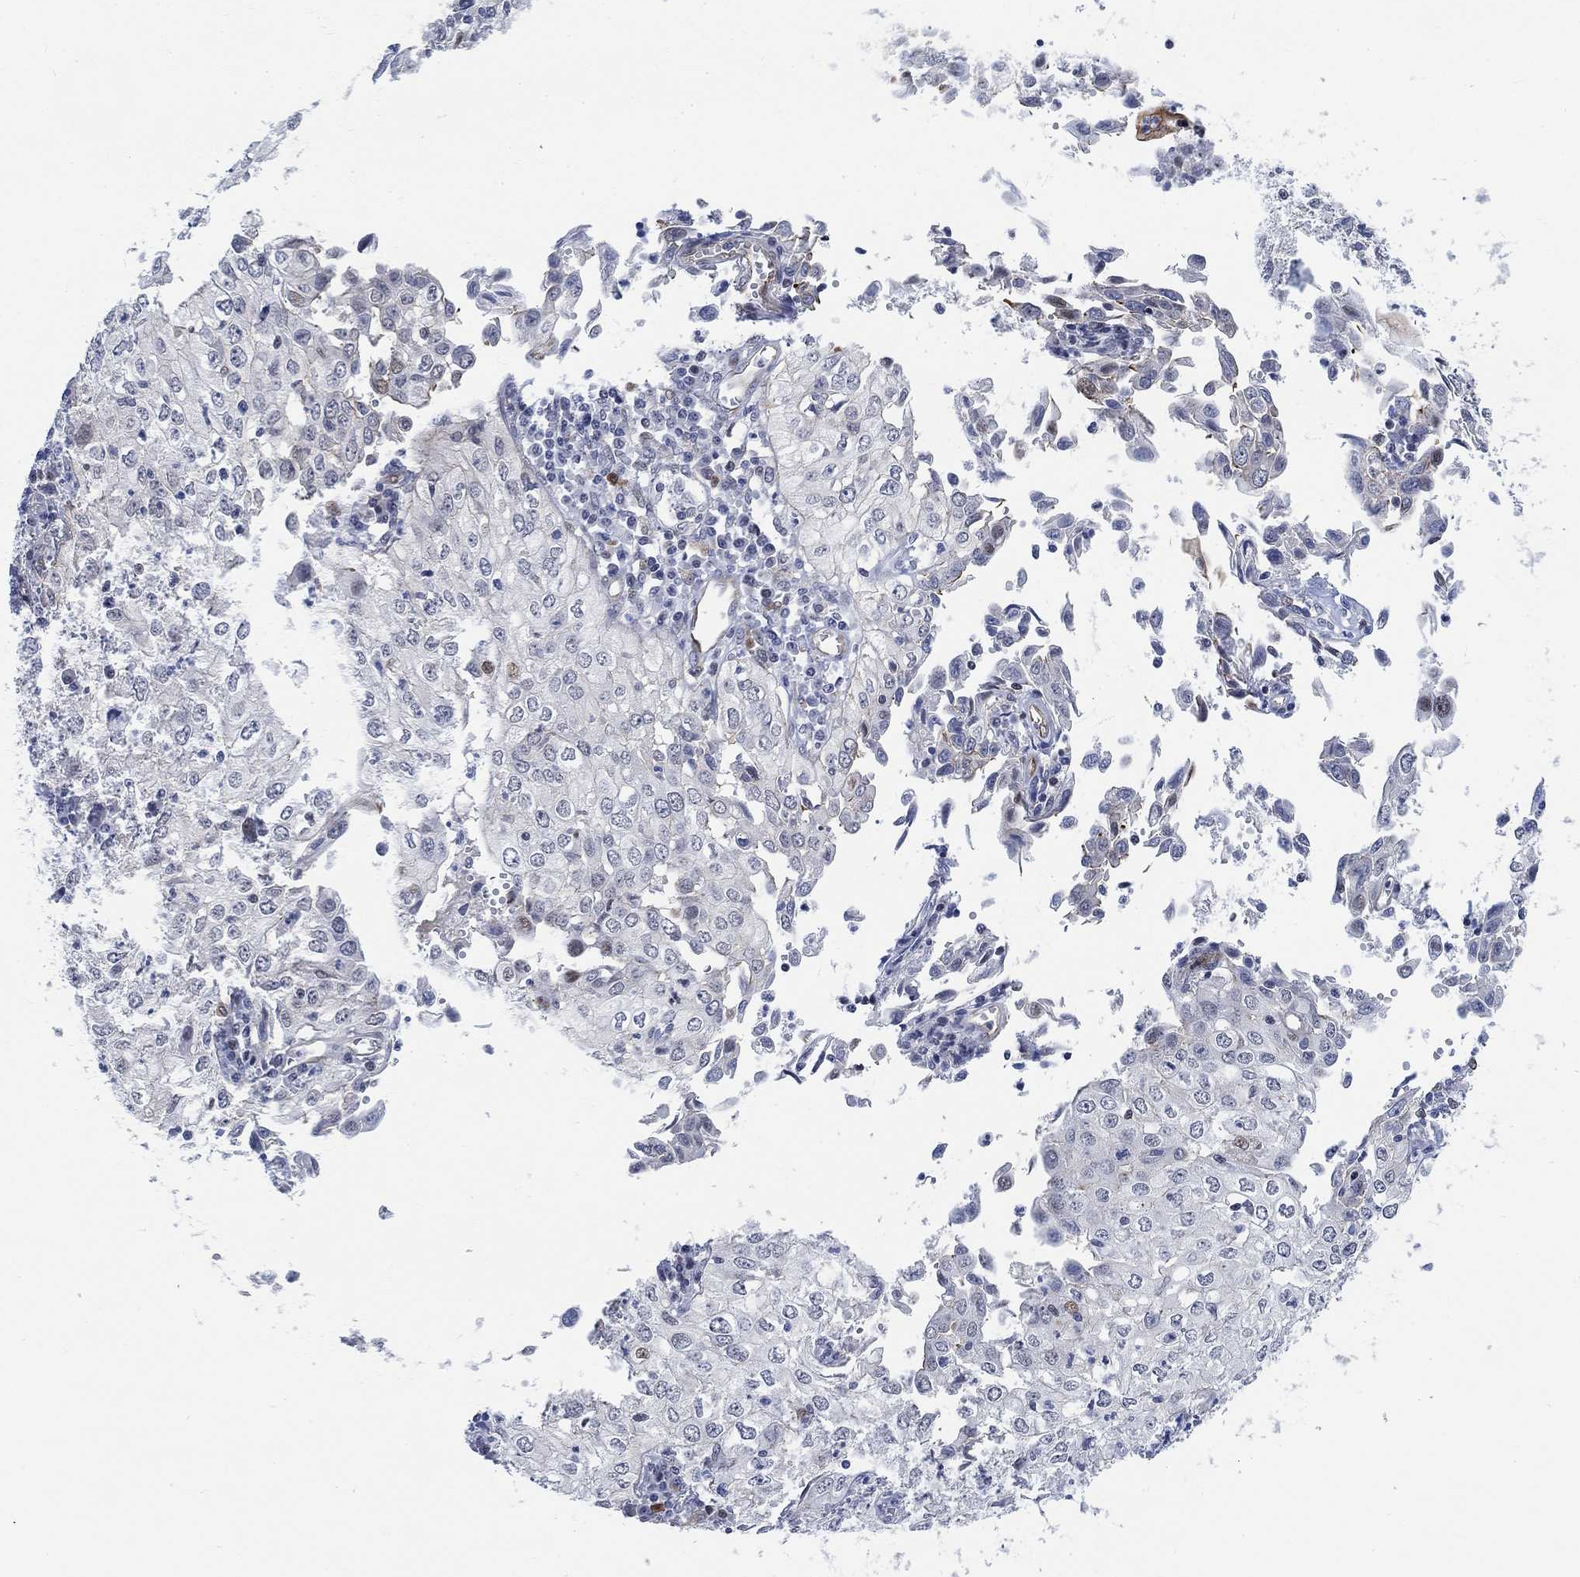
{"staining": {"intensity": "weak", "quantity": "<25%", "location": "nuclear"}, "tissue": "cervical cancer", "cell_type": "Tumor cells", "image_type": "cancer", "snomed": [{"axis": "morphology", "description": "Squamous cell carcinoma, NOS"}, {"axis": "topography", "description": "Cervix"}], "caption": "Immunohistochemical staining of human cervical cancer (squamous cell carcinoma) shows no significant expression in tumor cells. (DAB immunohistochemistry visualized using brightfield microscopy, high magnification).", "gene": "KCNH8", "patient": {"sex": "female", "age": 24}}